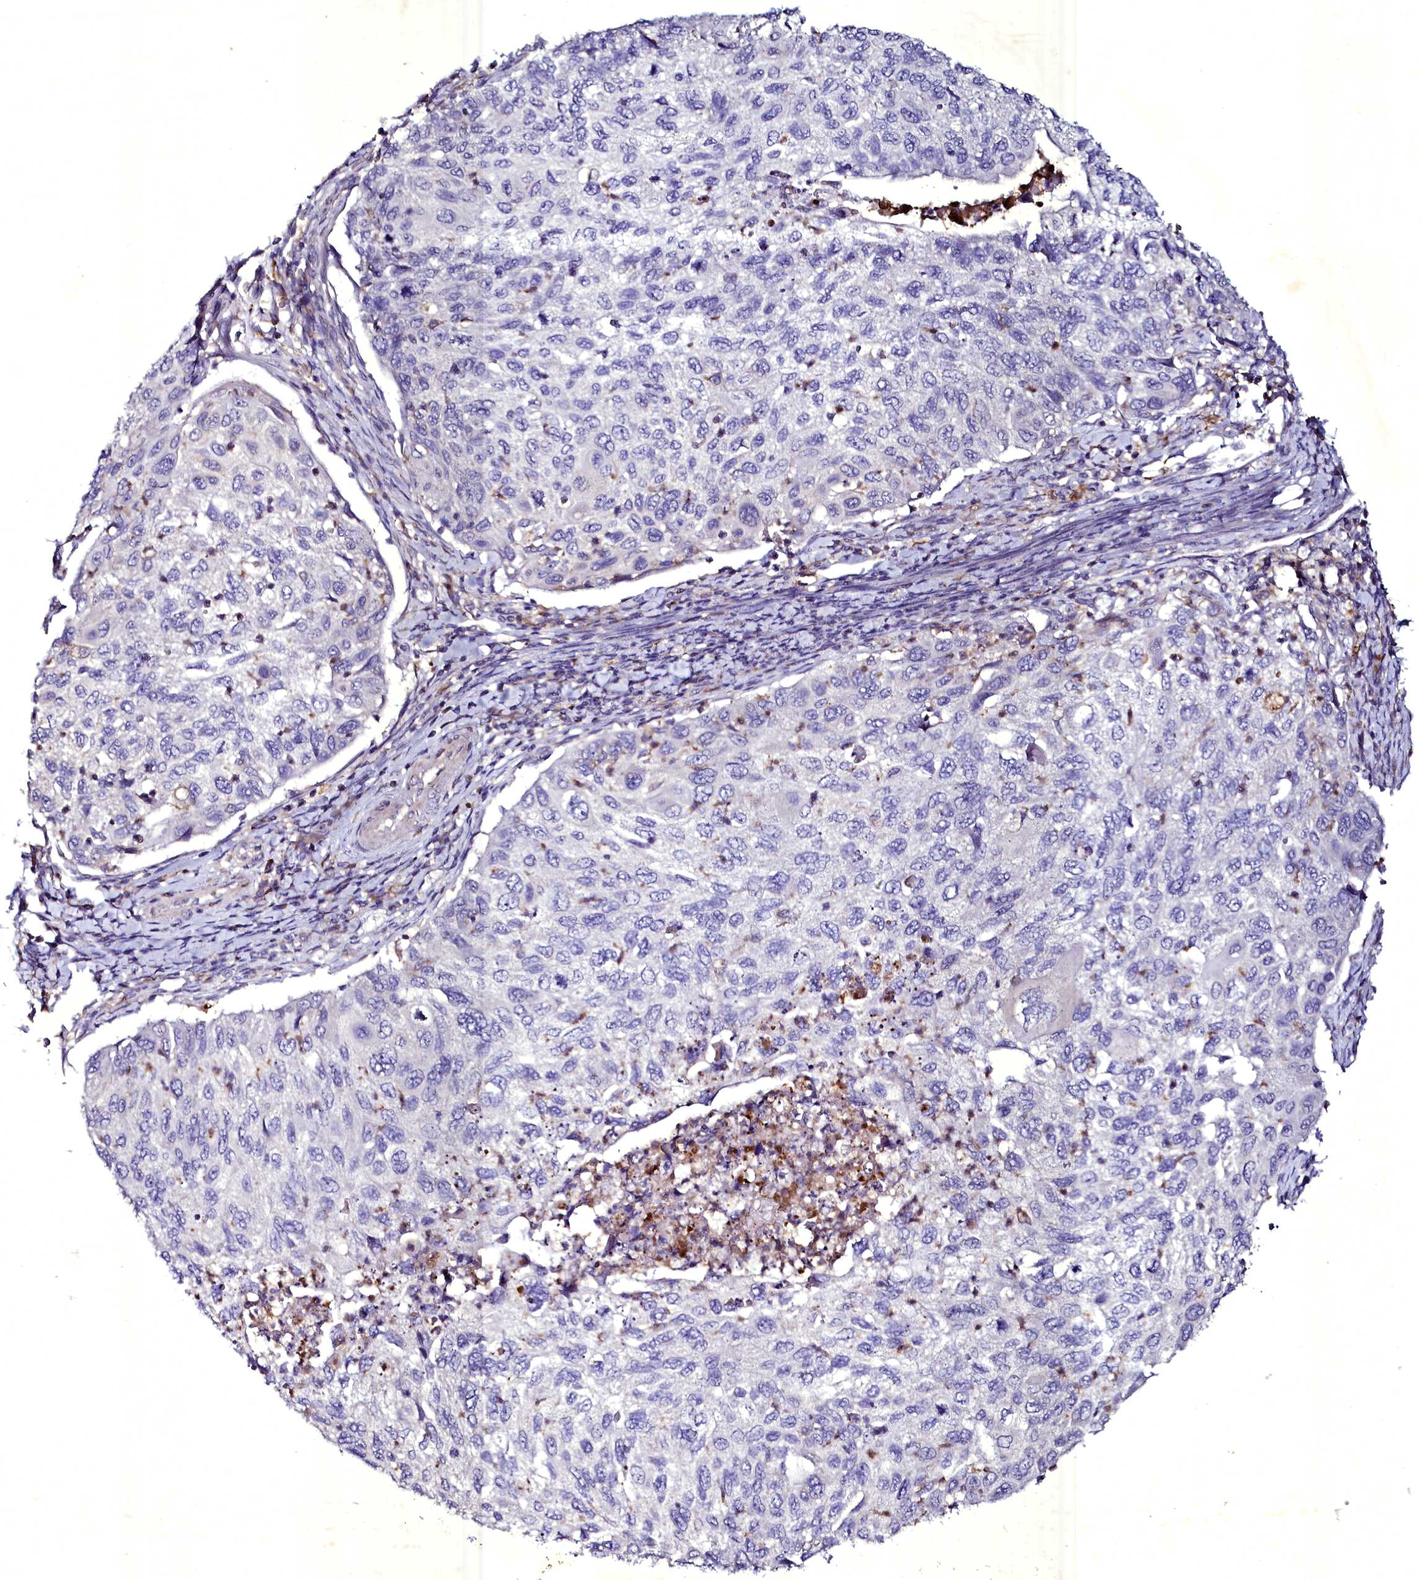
{"staining": {"intensity": "negative", "quantity": "none", "location": "none"}, "tissue": "cervical cancer", "cell_type": "Tumor cells", "image_type": "cancer", "snomed": [{"axis": "morphology", "description": "Squamous cell carcinoma, NOS"}, {"axis": "topography", "description": "Cervix"}], "caption": "Immunohistochemistry (IHC) photomicrograph of human squamous cell carcinoma (cervical) stained for a protein (brown), which exhibits no expression in tumor cells.", "gene": "SELENOT", "patient": {"sex": "female", "age": 70}}